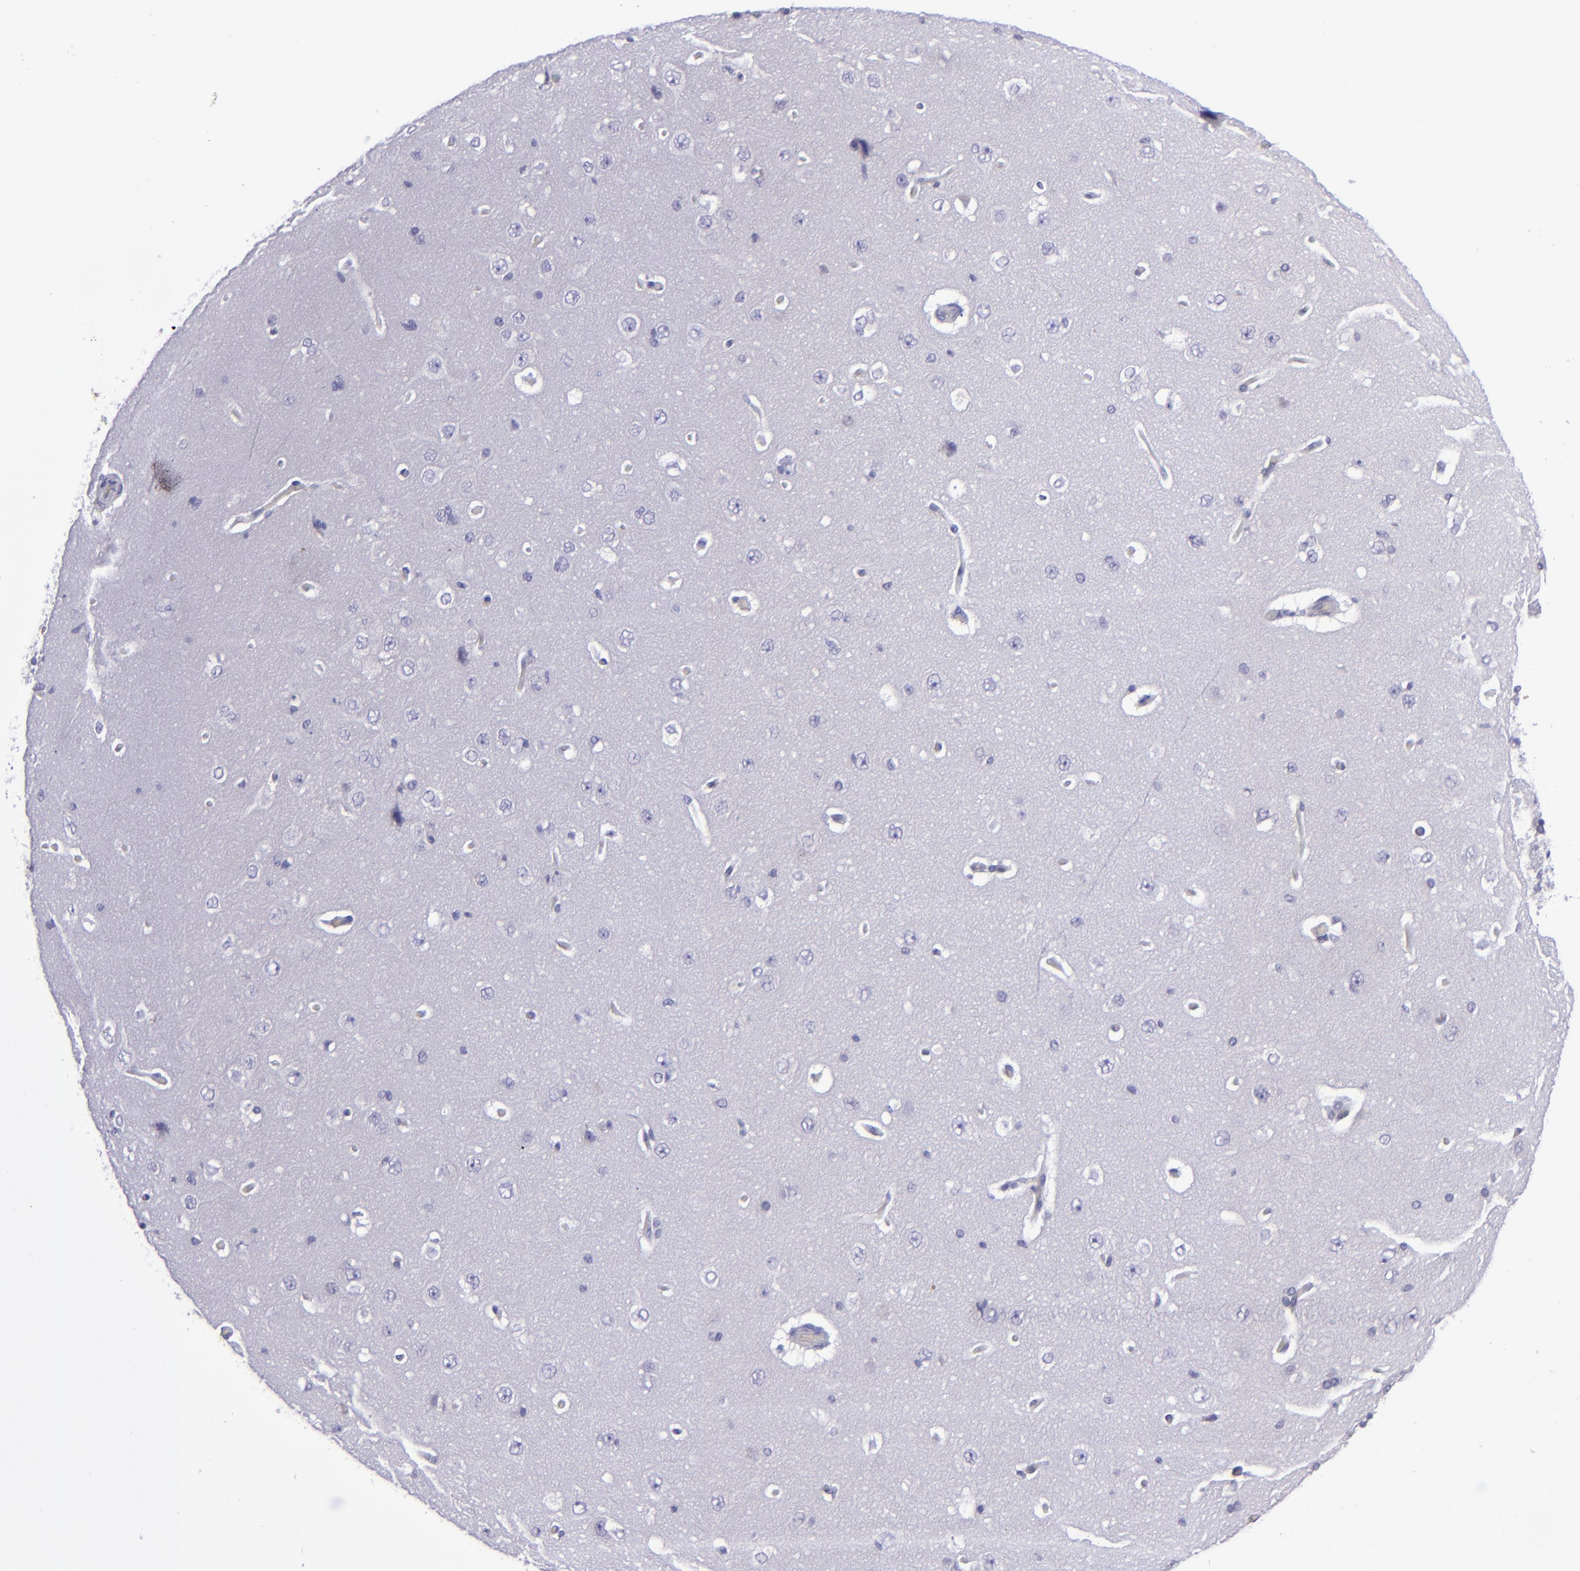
{"staining": {"intensity": "negative", "quantity": "none", "location": "none"}, "tissue": "cerebral cortex", "cell_type": "Endothelial cells", "image_type": "normal", "snomed": [{"axis": "morphology", "description": "Normal tissue, NOS"}, {"axis": "topography", "description": "Cerebral cortex"}], "caption": "The photomicrograph displays no significant expression in endothelial cells of cerebral cortex.", "gene": "POU2F2", "patient": {"sex": "female", "age": 45}}